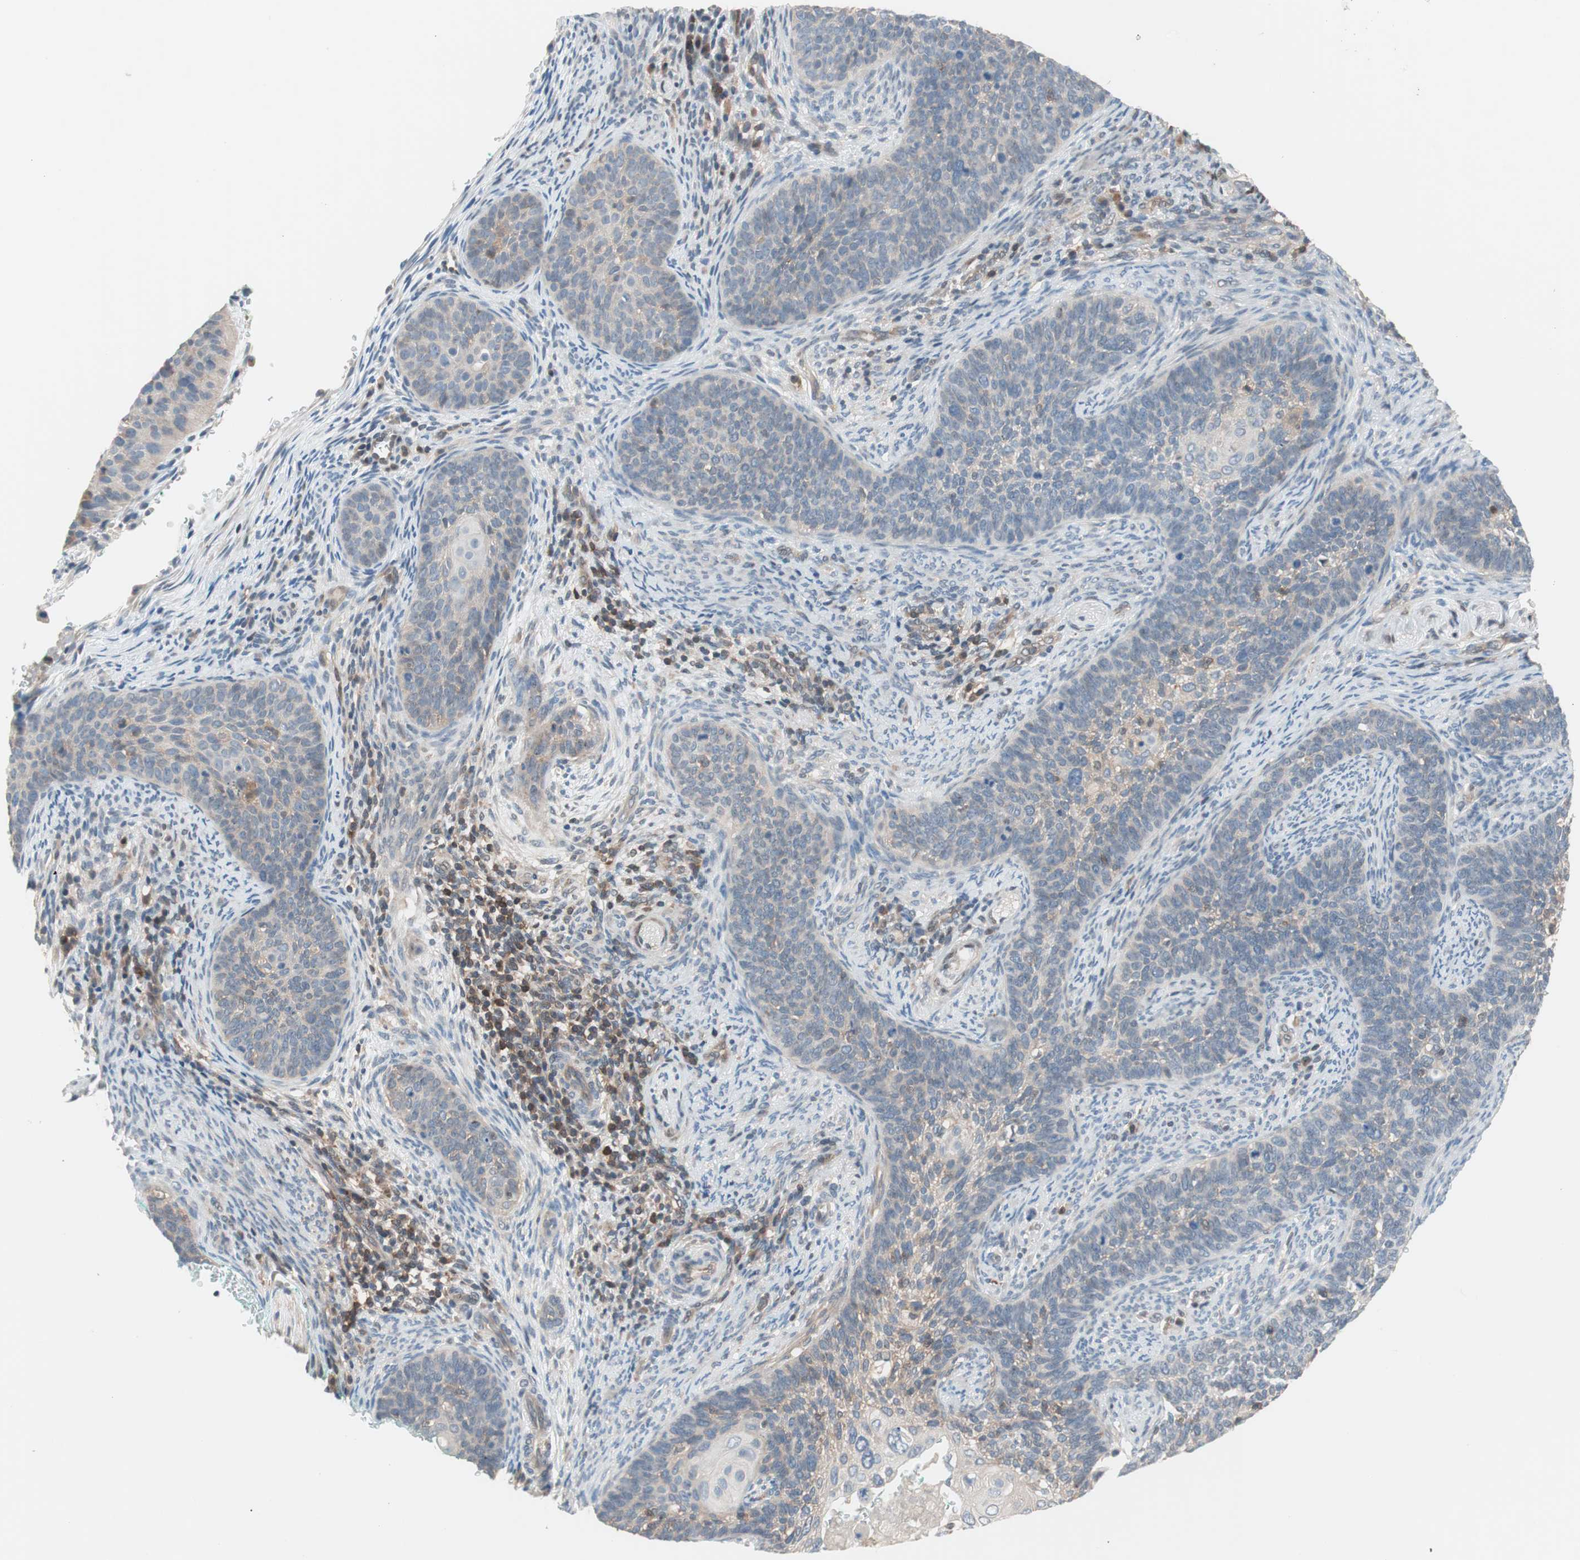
{"staining": {"intensity": "weak", "quantity": "25%-75%", "location": "cytoplasmic/membranous"}, "tissue": "cervical cancer", "cell_type": "Tumor cells", "image_type": "cancer", "snomed": [{"axis": "morphology", "description": "Squamous cell carcinoma, NOS"}, {"axis": "topography", "description": "Cervix"}], "caption": "Cervical cancer stained with a brown dye demonstrates weak cytoplasmic/membranous positive expression in about 25%-75% of tumor cells.", "gene": "GALT", "patient": {"sex": "female", "age": 33}}